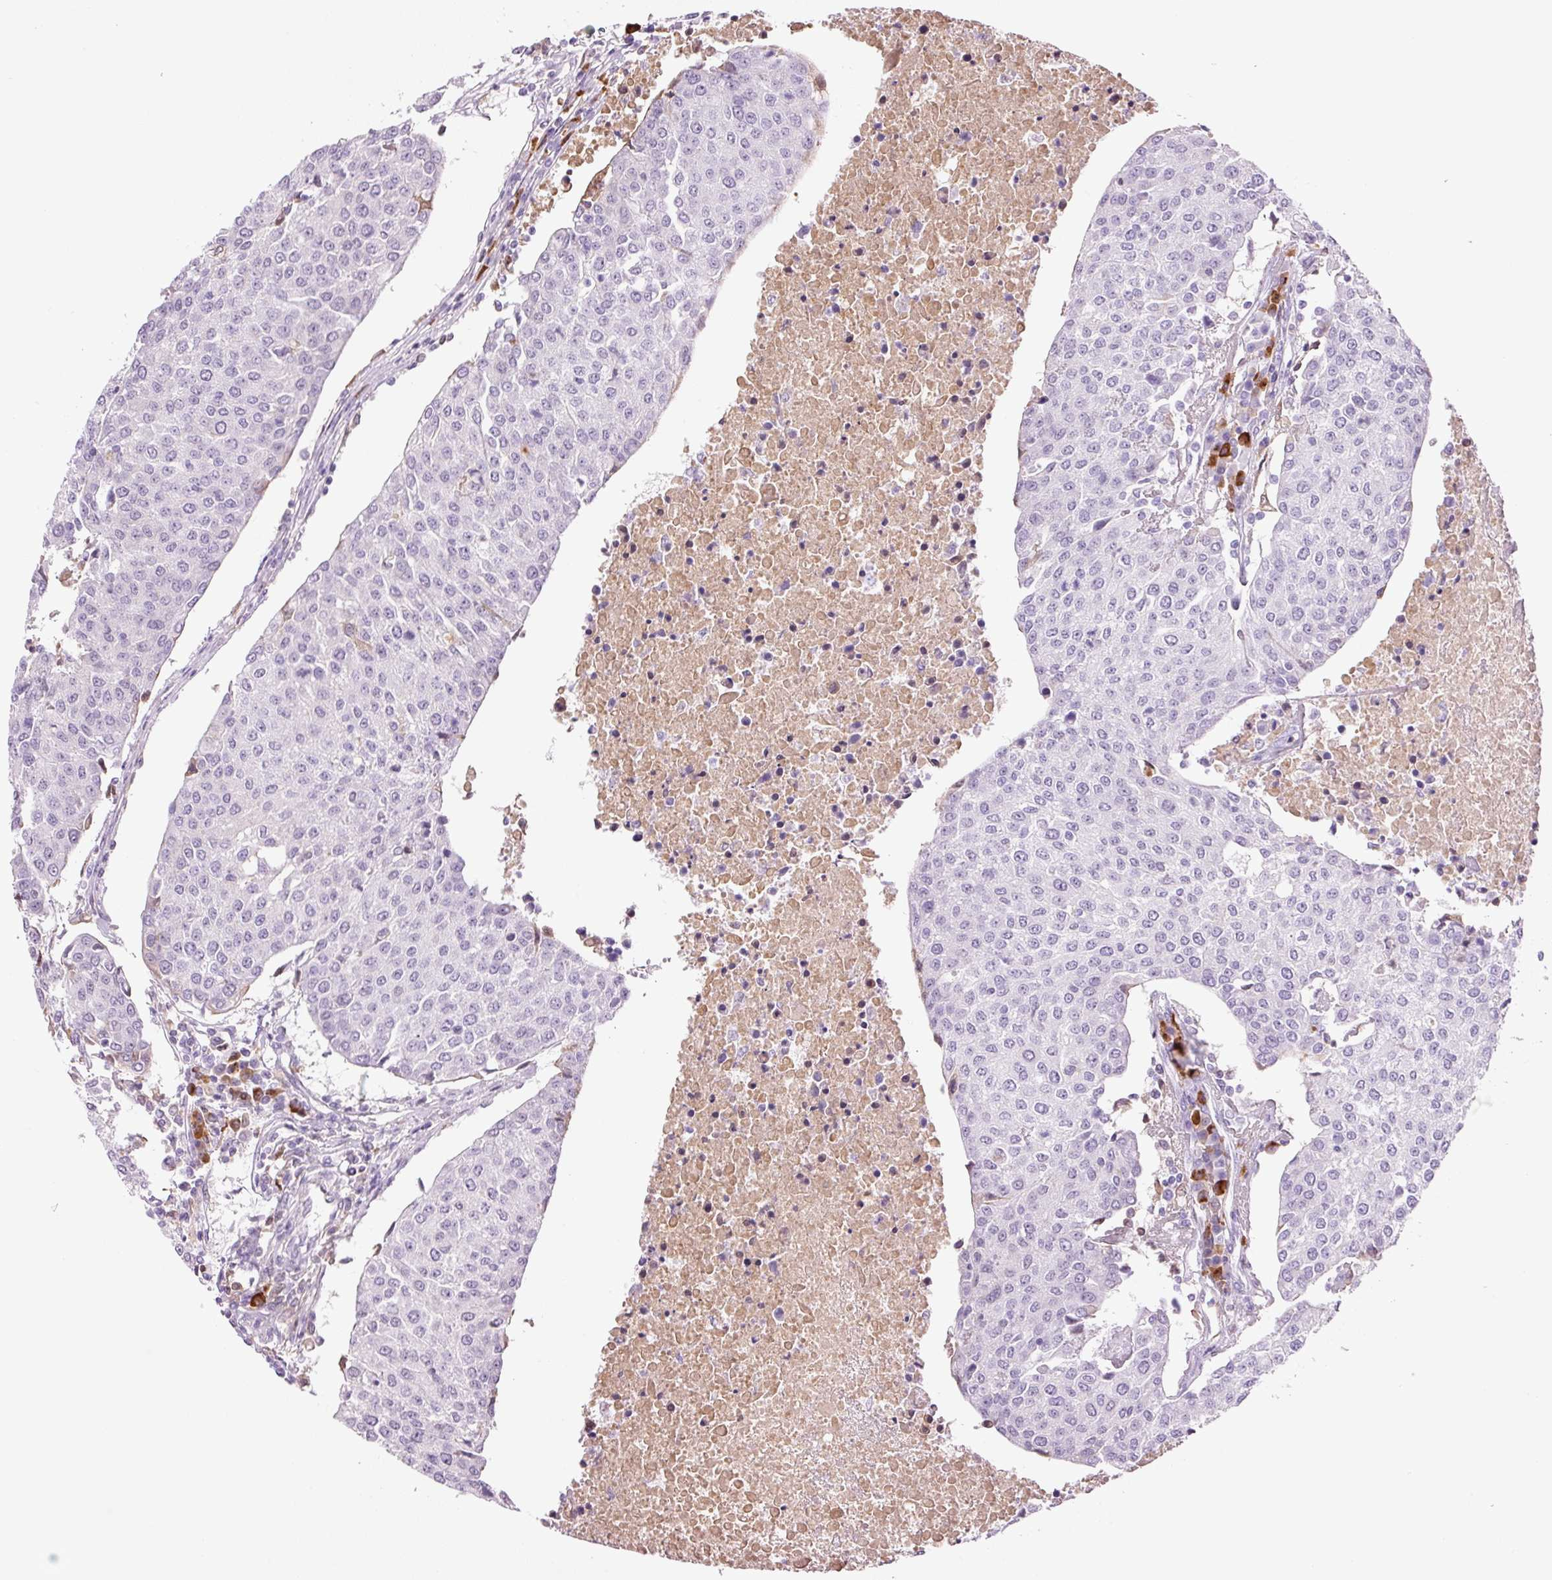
{"staining": {"intensity": "negative", "quantity": "none", "location": "none"}, "tissue": "urothelial cancer", "cell_type": "Tumor cells", "image_type": "cancer", "snomed": [{"axis": "morphology", "description": "Urothelial carcinoma, High grade"}, {"axis": "topography", "description": "Urinary bladder"}], "caption": "The image shows no significant positivity in tumor cells of urothelial cancer. The staining was performed using DAB (3,3'-diaminobenzidine) to visualize the protein expression in brown, while the nuclei were stained in blue with hematoxylin (Magnification: 20x).", "gene": "KLF1", "patient": {"sex": "female", "age": 85}}